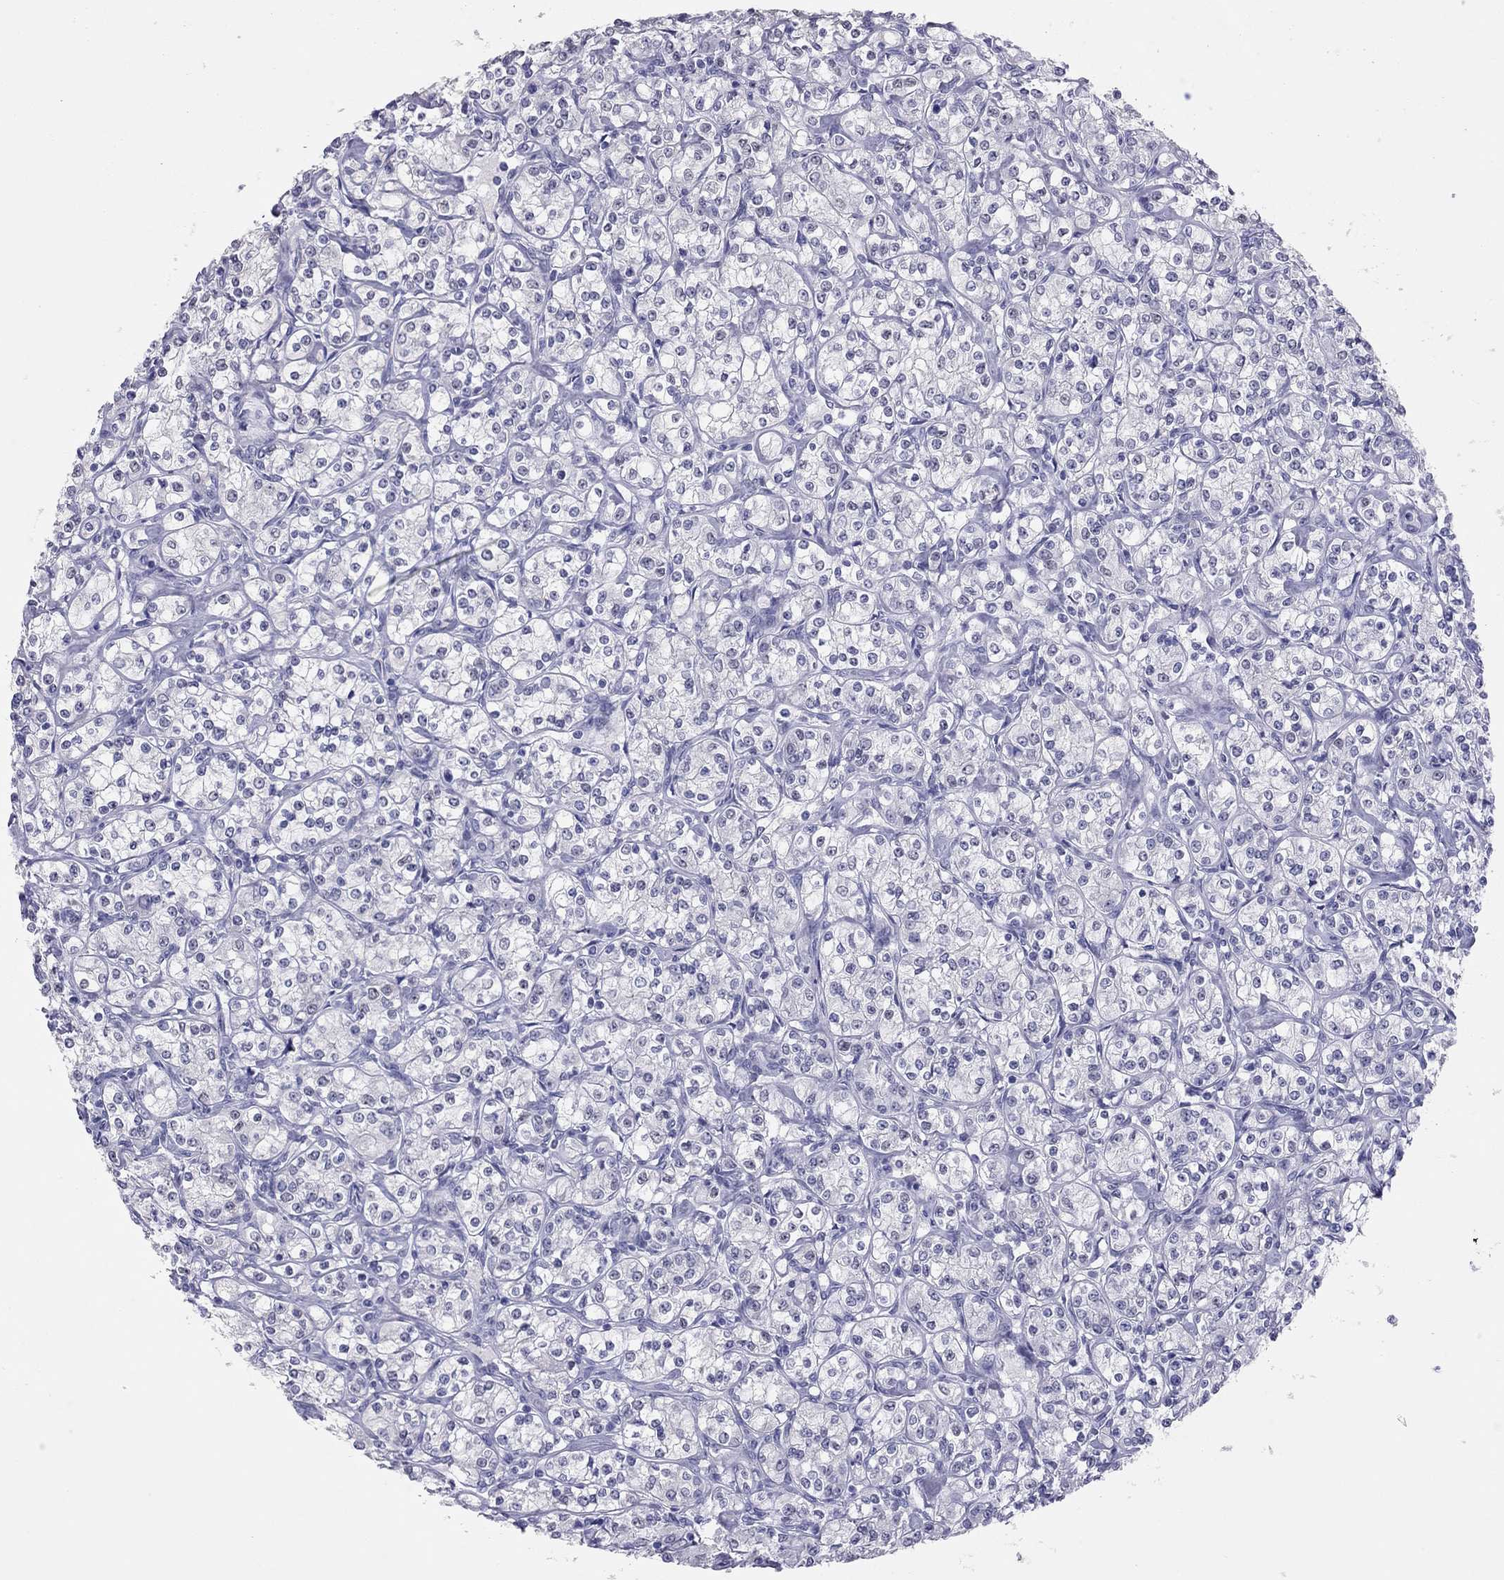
{"staining": {"intensity": "negative", "quantity": "none", "location": "none"}, "tissue": "renal cancer", "cell_type": "Tumor cells", "image_type": "cancer", "snomed": [{"axis": "morphology", "description": "Adenocarcinoma, NOS"}, {"axis": "topography", "description": "Kidney"}], "caption": "This micrograph is of adenocarcinoma (renal) stained with immunohistochemistry to label a protein in brown with the nuclei are counter-stained blue. There is no expression in tumor cells.", "gene": "PHOX2A", "patient": {"sex": "male", "age": 77}}